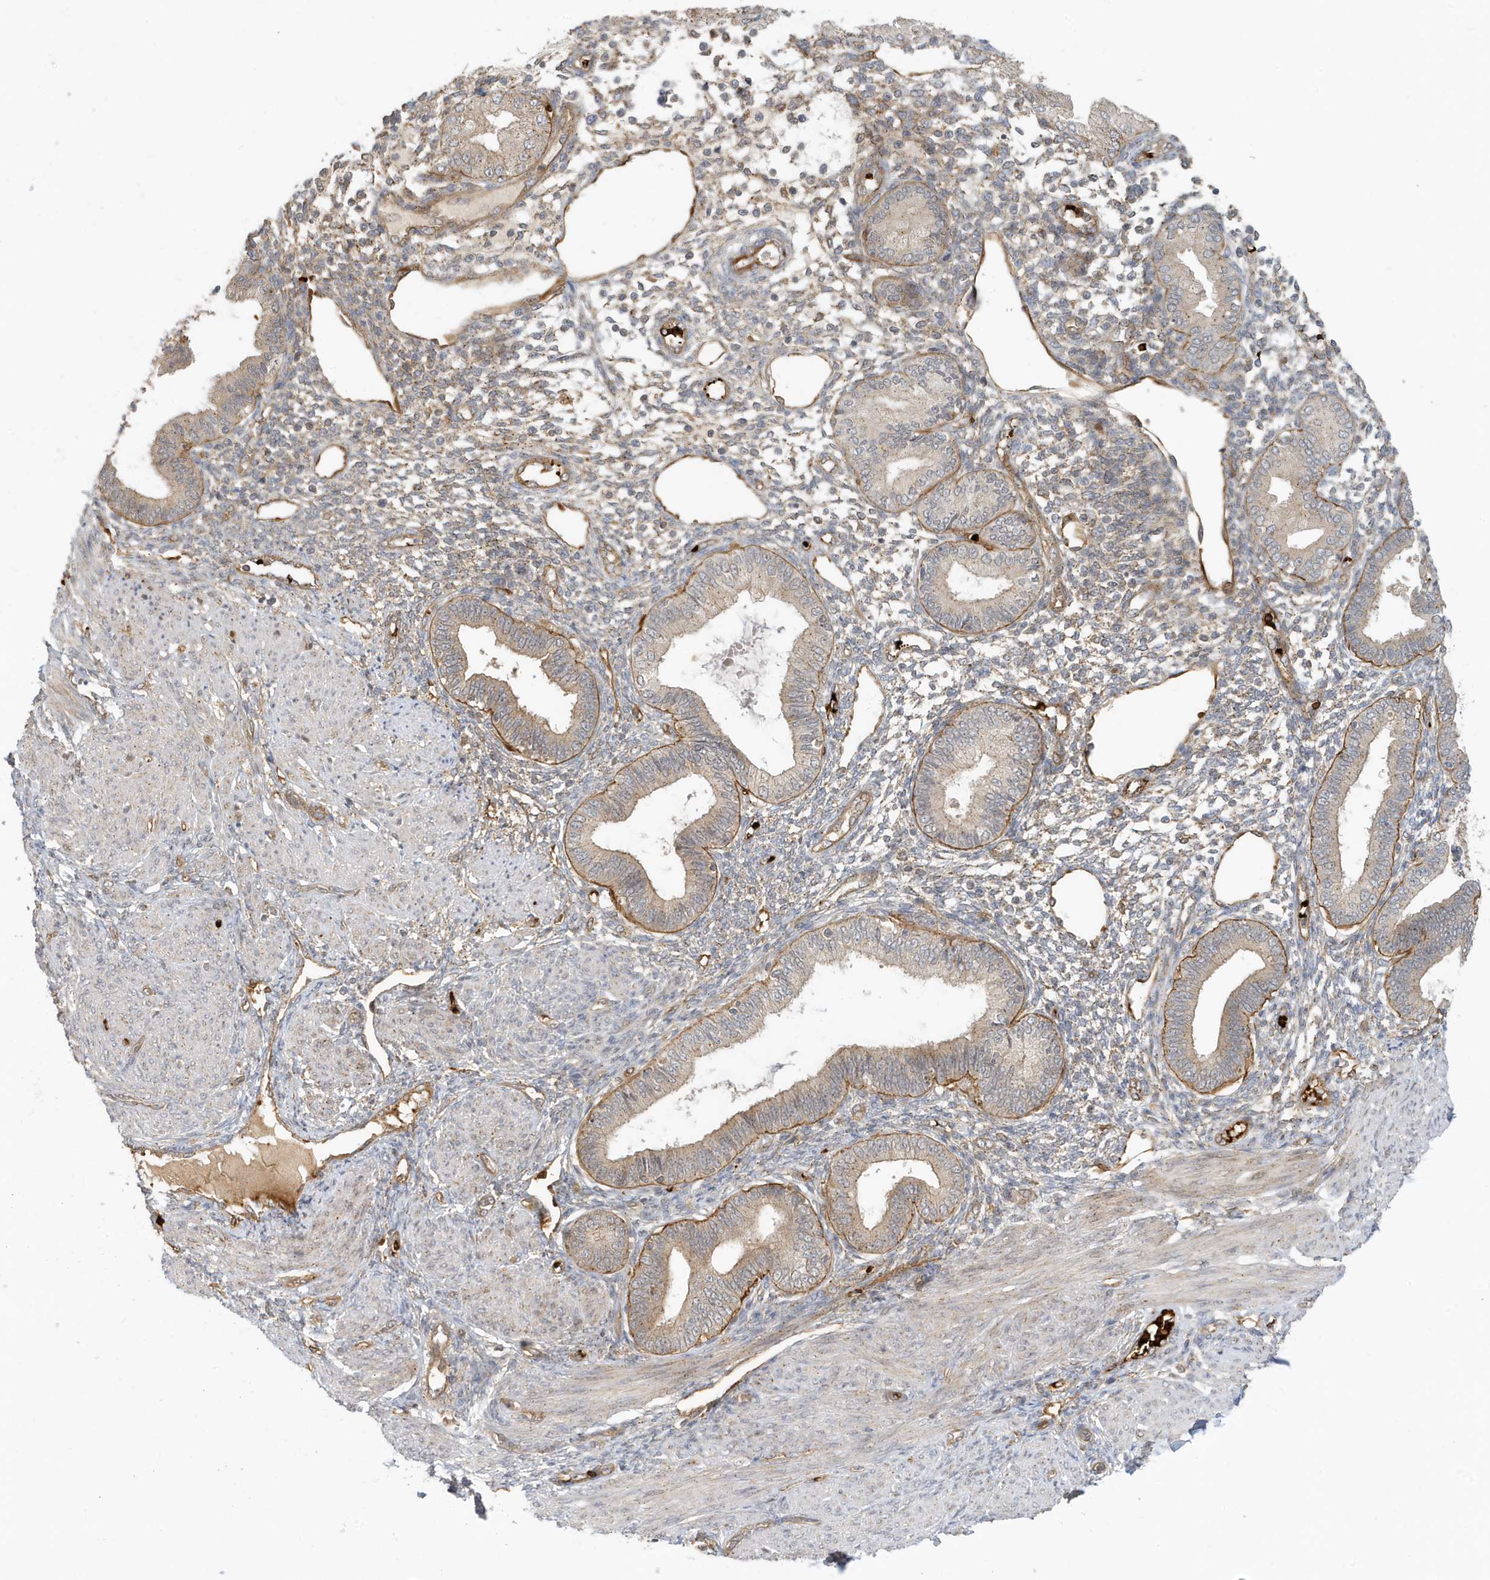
{"staining": {"intensity": "moderate", "quantity": "<25%", "location": "cytoplasmic/membranous"}, "tissue": "endometrium", "cell_type": "Cells in endometrial stroma", "image_type": "normal", "snomed": [{"axis": "morphology", "description": "Normal tissue, NOS"}, {"axis": "topography", "description": "Endometrium"}], "caption": "Immunohistochemical staining of normal endometrium reveals moderate cytoplasmic/membranous protein positivity in about <25% of cells in endometrial stroma. The staining is performed using DAB (3,3'-diaminobenzidine) brown chromogen to label protein expression. The nuclei are counter-stained blue using hematoxylin.", "gene": "FYCO1", "patient": {"sex": "female", "age": 53}}